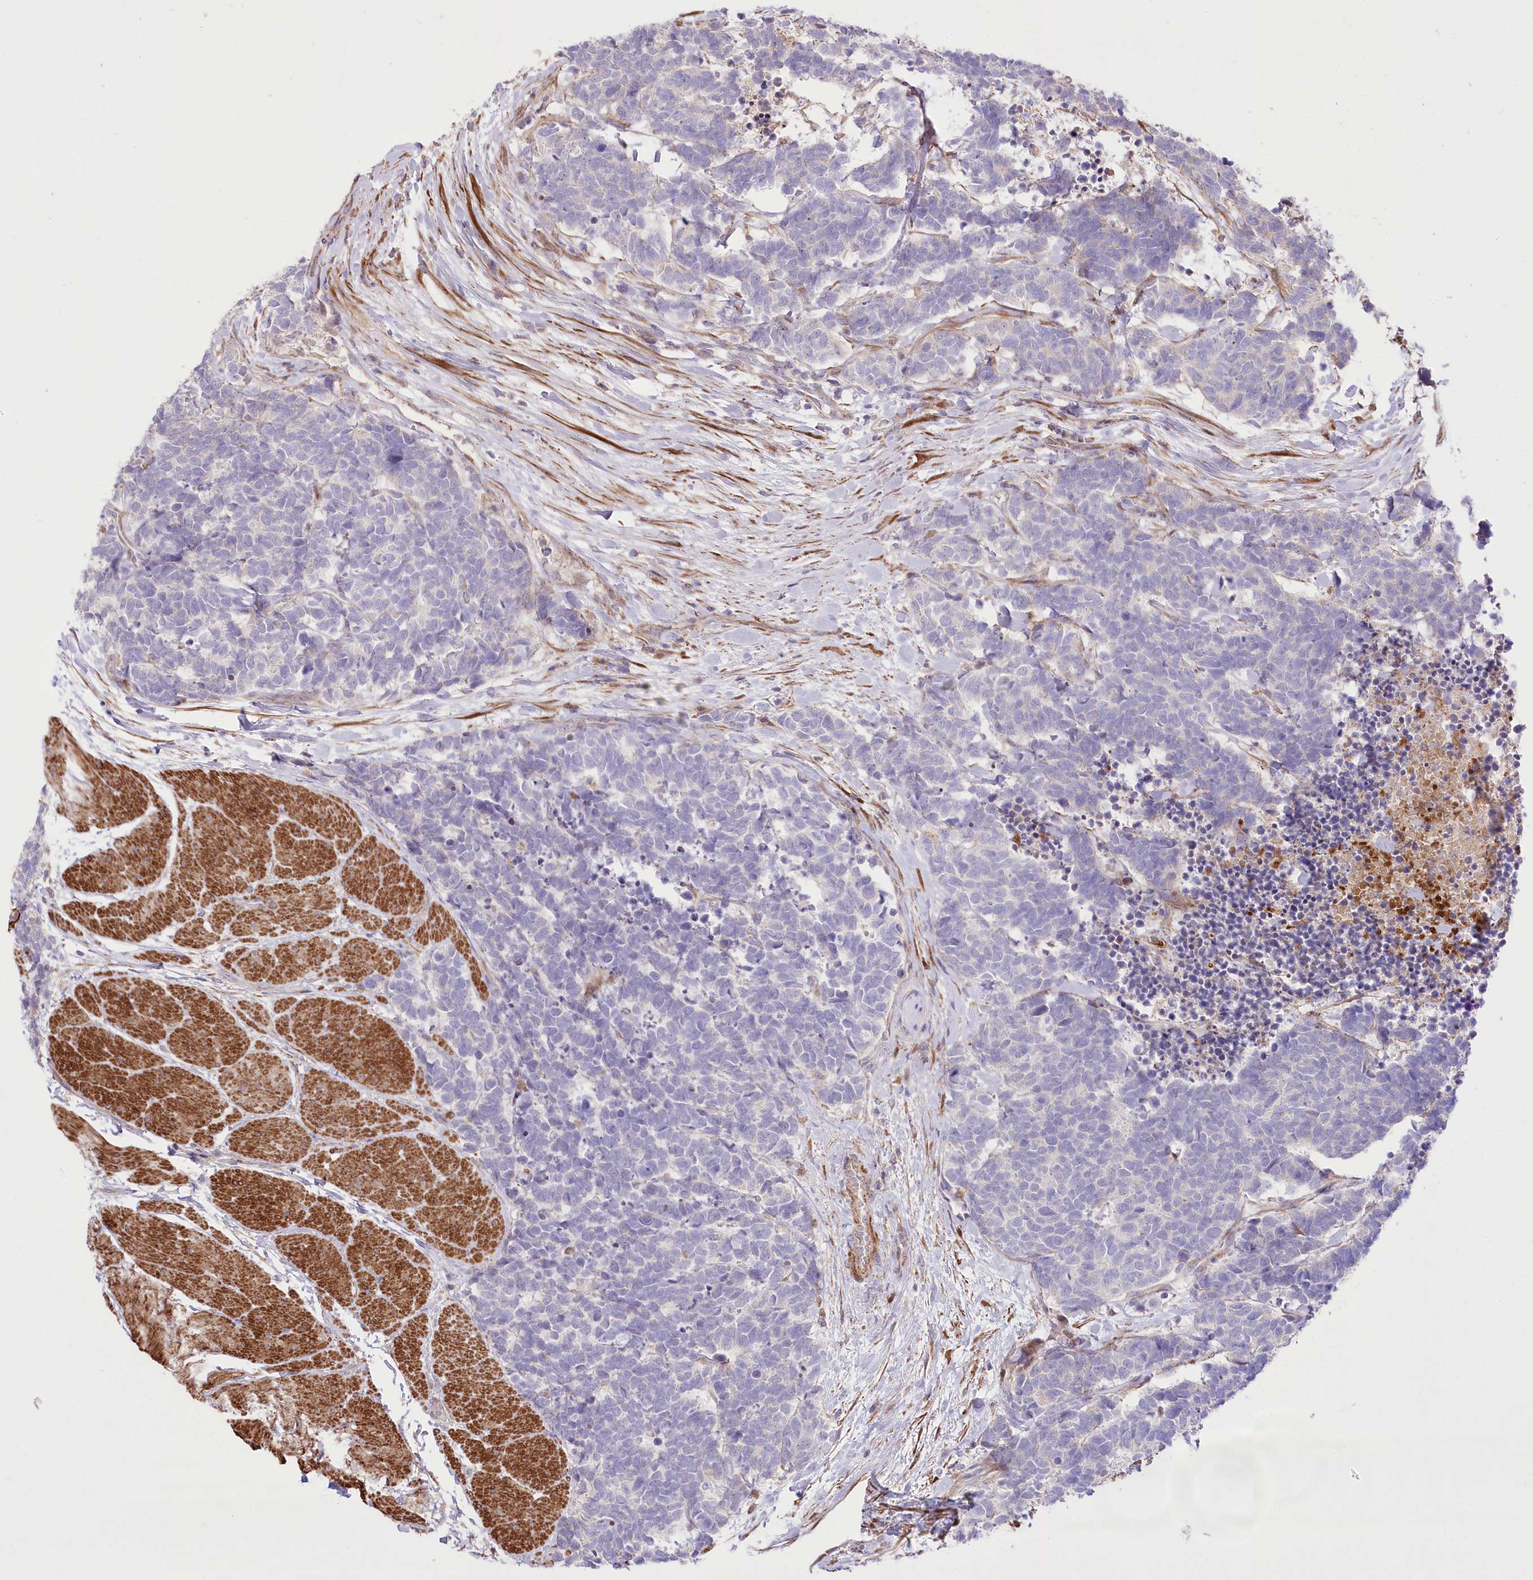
{"staining": {"intensity": "negative", "quantity": "none", "location": "none"}, "tissue": "carcinoid", "cell_type": "Tumor cells", "image_type": "cancer", "snomed": [{"axis": "morphology", "description": "Carcinoma, NOS"}, {"axis": "morphology", "description": "Carcinoid, malignant, NOS"}, {"axis": "topography", "description": "Urinary bladder"}], "caption": "A histopathology image of carcinoid stained for a protein reveals no brown staining in tumor cells.", "gene": "RNF24", "patient": {"sex": "male", "age": 57}}